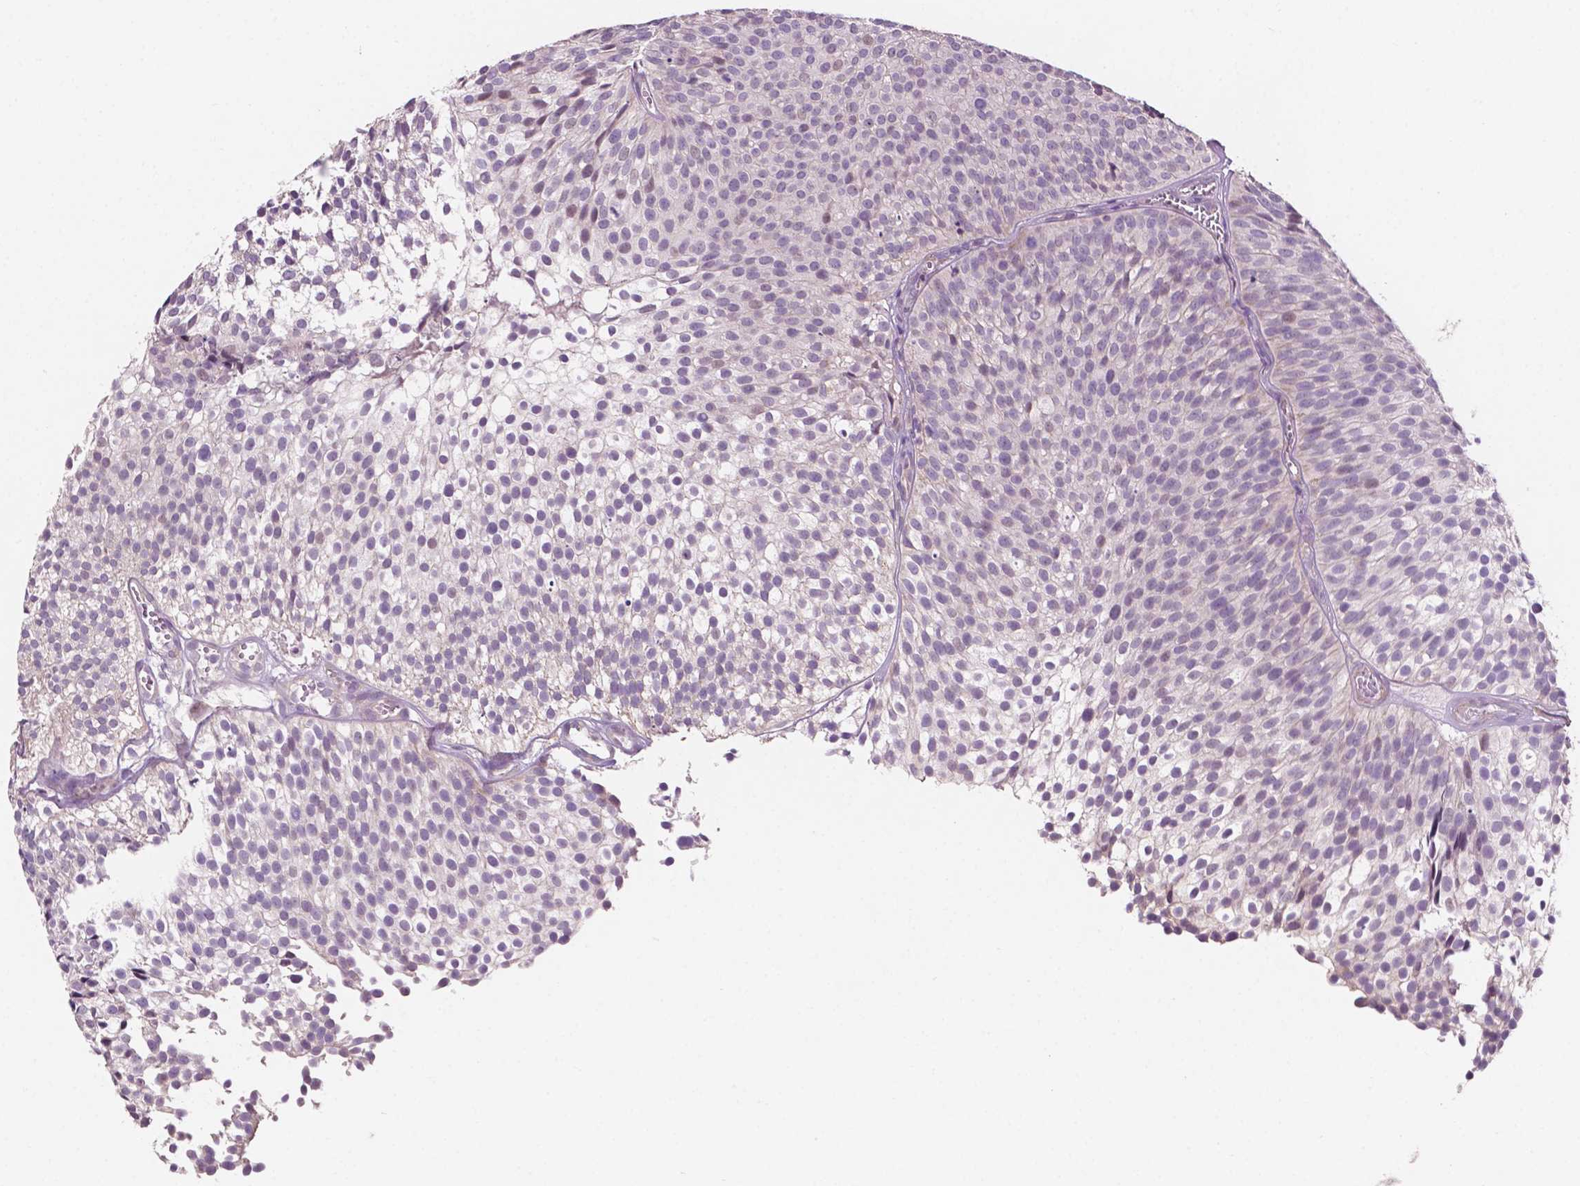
{"staining": {"intensity": "negative", "quantity": "none", "location": "none"}, "tissue": "urothelial cancer", "cell_type": "Tumor cells", "image_type": "cancer", "snomed": [{"axis": "morphology", "description": "Urothelial carcinoma, Low grade"}, {"axis": "topography", "description": "Urinary bladder"}], "caption": "Immunohistochemistry (IHC) histopathology image of neoplastic tissue: human urothelial carcinoma (low-grade) stained with DAB (3,3'-diaminobenzidine) displays no significant protein staining in tumor cells.", "gene": "LRP1B", "patient": {"sex": "male", "age": 91}}